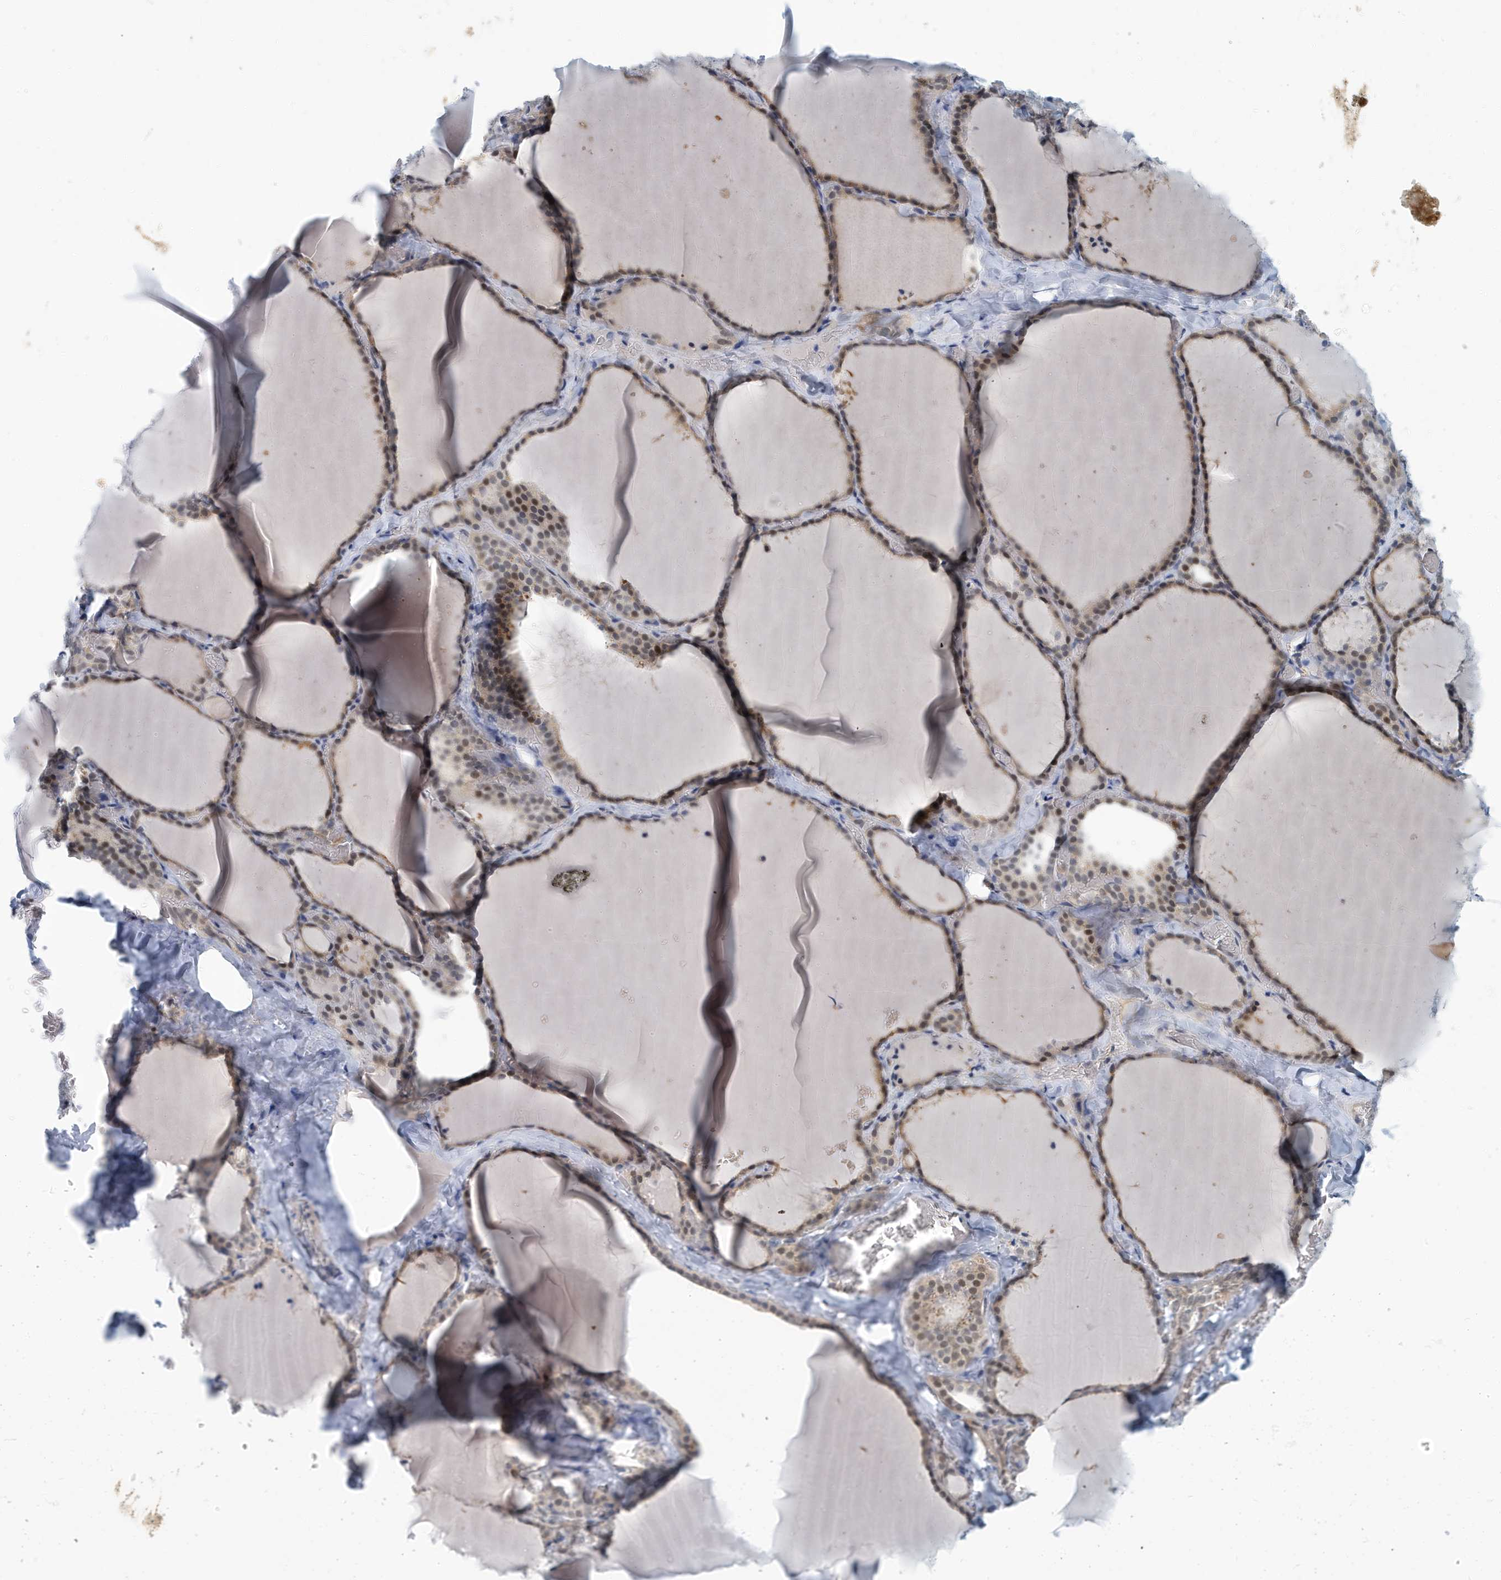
{"staining": {"intensity": "moderate", "quantity": "25%-75%", "location": "nuclear"}, "tissue": "thyroid gland", "cell_type": "Glandular cells", "image_type": "normal", "snomed": [{"axis": "morphology", "description": "Normal tissue, NOS"}, {"axis": "topography", "description": "Thyroid gland"}], "caption": "Immunohistochemistry (IHC) histopathology image of benign thyroid gland: thyroid gland stained using immunohistochemistry (IHC) demonstrates medium levels of moderate protein expression localized specifically in the nuclear of glandular cells, appearing as a nuclear brown color.", "gene": "KIF15", "patient": {"sex": "female", "age": 22}}